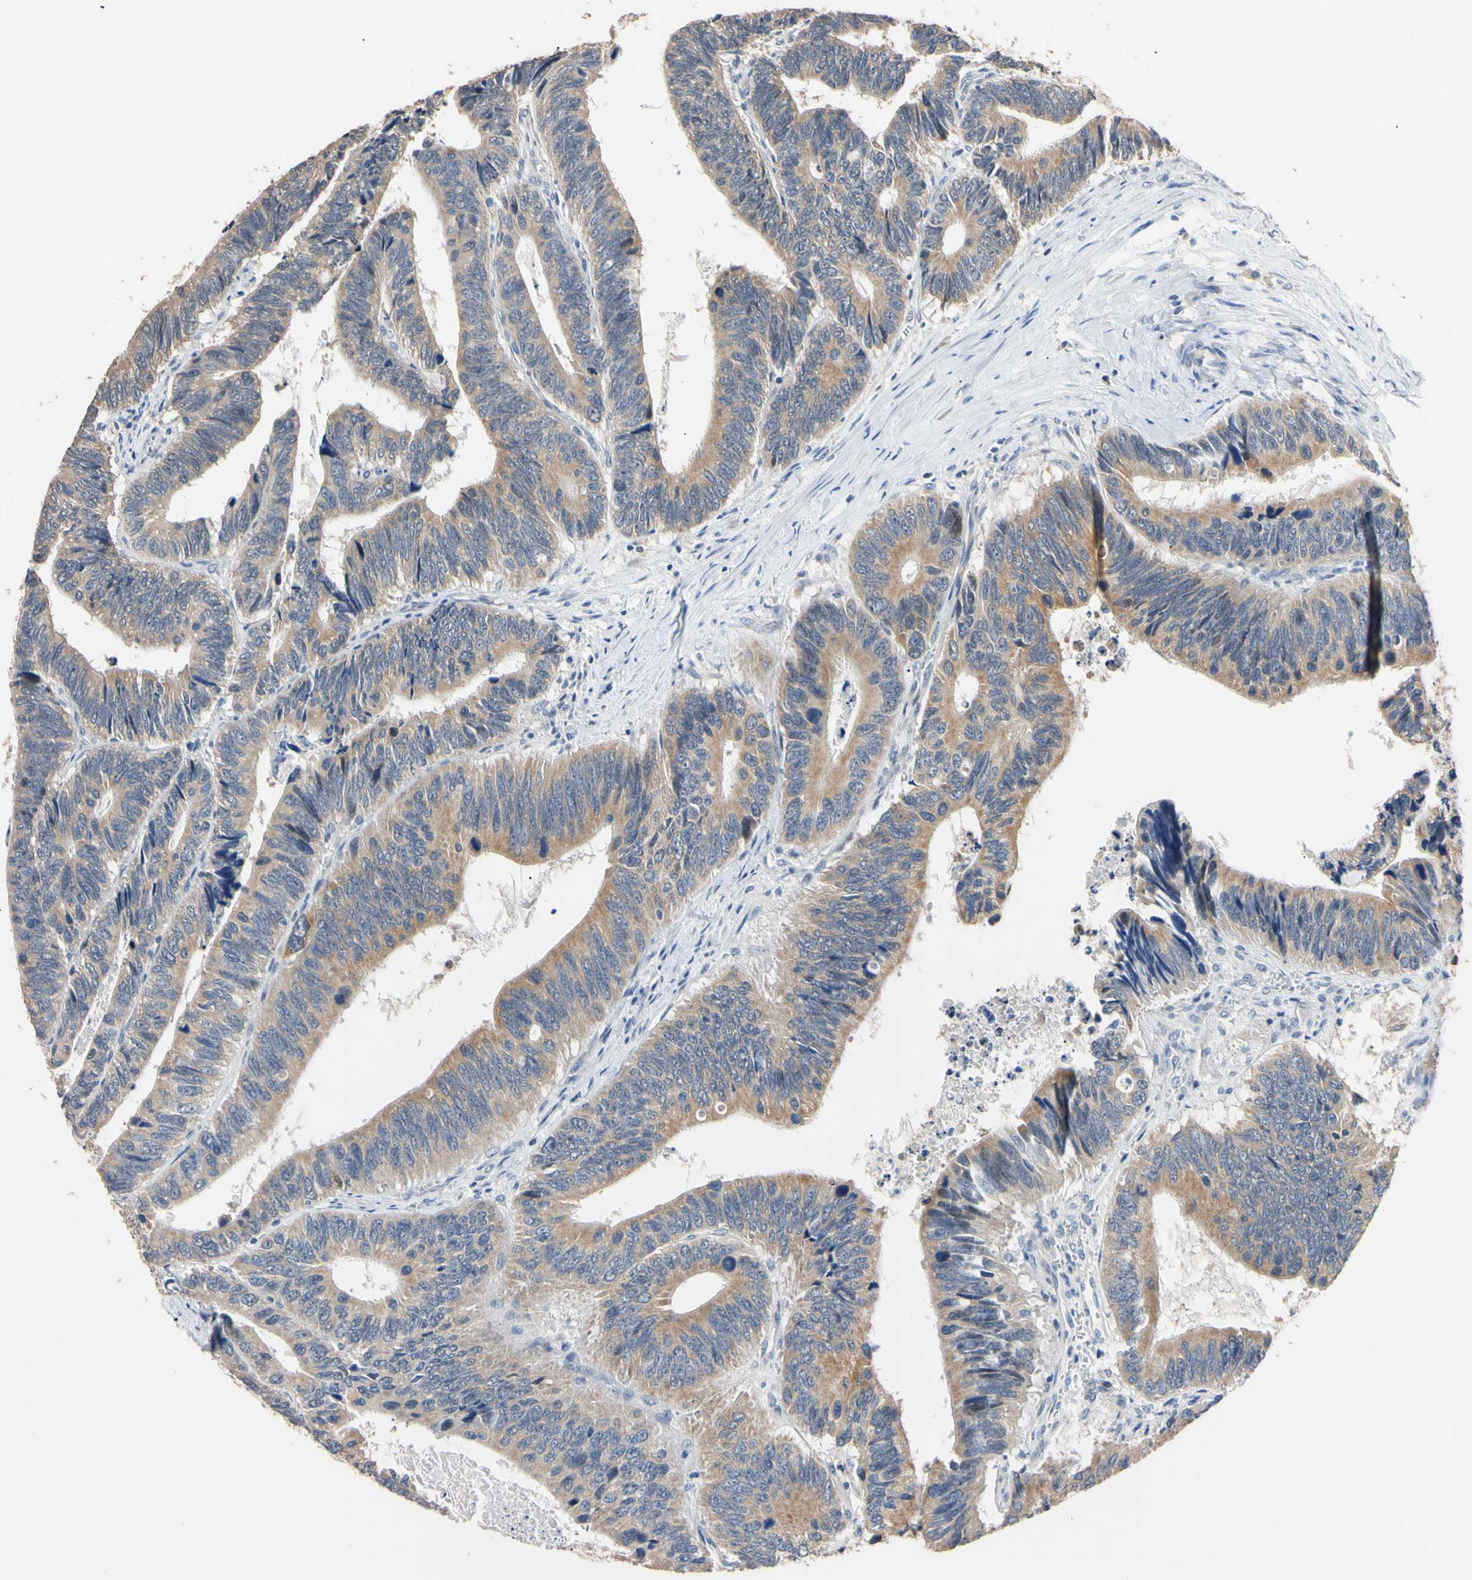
{"staining": {"intensity": "moderate", "quantity": ">75%", "location": "cytoplasmic/membranous"}, "tissue": "colorectal cancer", "cell_type": "Tumor cells", "image_type": "cancer", "snomed": [{"axis": "morphology", "description": "Adenocarcinoma, NOS"}, {"axis": "topography", "description": "Colon"}], "caption": "Human colorectal adenocarcinoma stained for a protein (brown) shows moderate cytoplasmic/membranous positive positivity in approximately >75% of tumor cells.", "gene": "PNKD", "patient": {"sex": "male", "age": 72}}